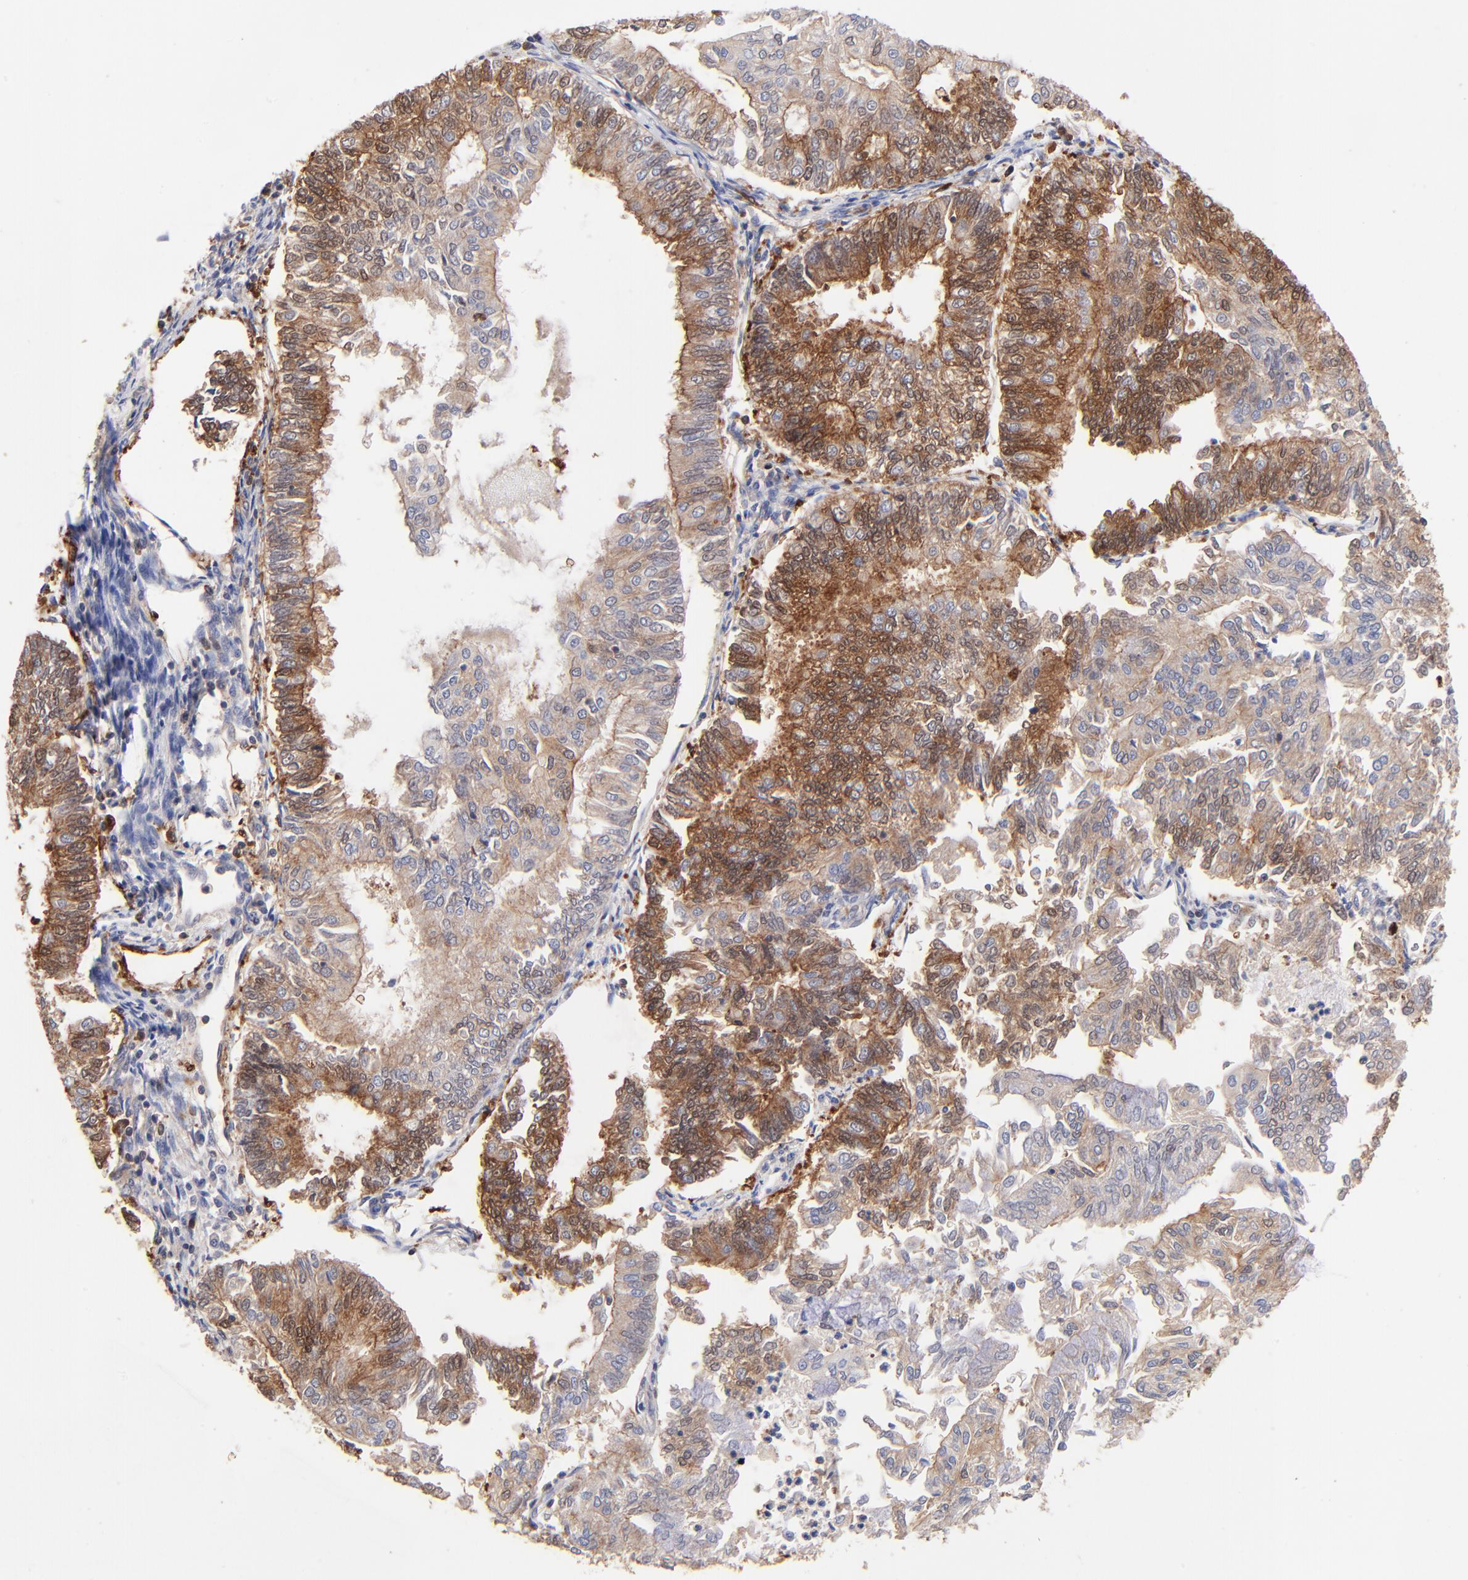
{"staining": {"intensity": "moderate", "quantity": "25%-75%", "location": "cytoplasmic/membranous,nuclear"}, "tissue": "endometrial cancer", "cell_type": "Tumor cells", "image_type": "cancer", "snomed": [{"axis": "morphology", "description": "Adenocarcinoma, NOS"}, {"axis": "topography", "description": "Endometrium"}], "caption": "Immunohistochemistry (IHC) histopathology image of neoplastic tissue: endometrial cancer stained using immunohistochemistry (IHC) reveals medium levels of moderate protein expression localized specifically in the cytoplasmic/membranous and nuclear of tumor cells, appearing as a cytoplasmic/membranous and nuclear brown color.", "gene": "DCTPP1", "patient": {"sex": "female", "age": 59}}